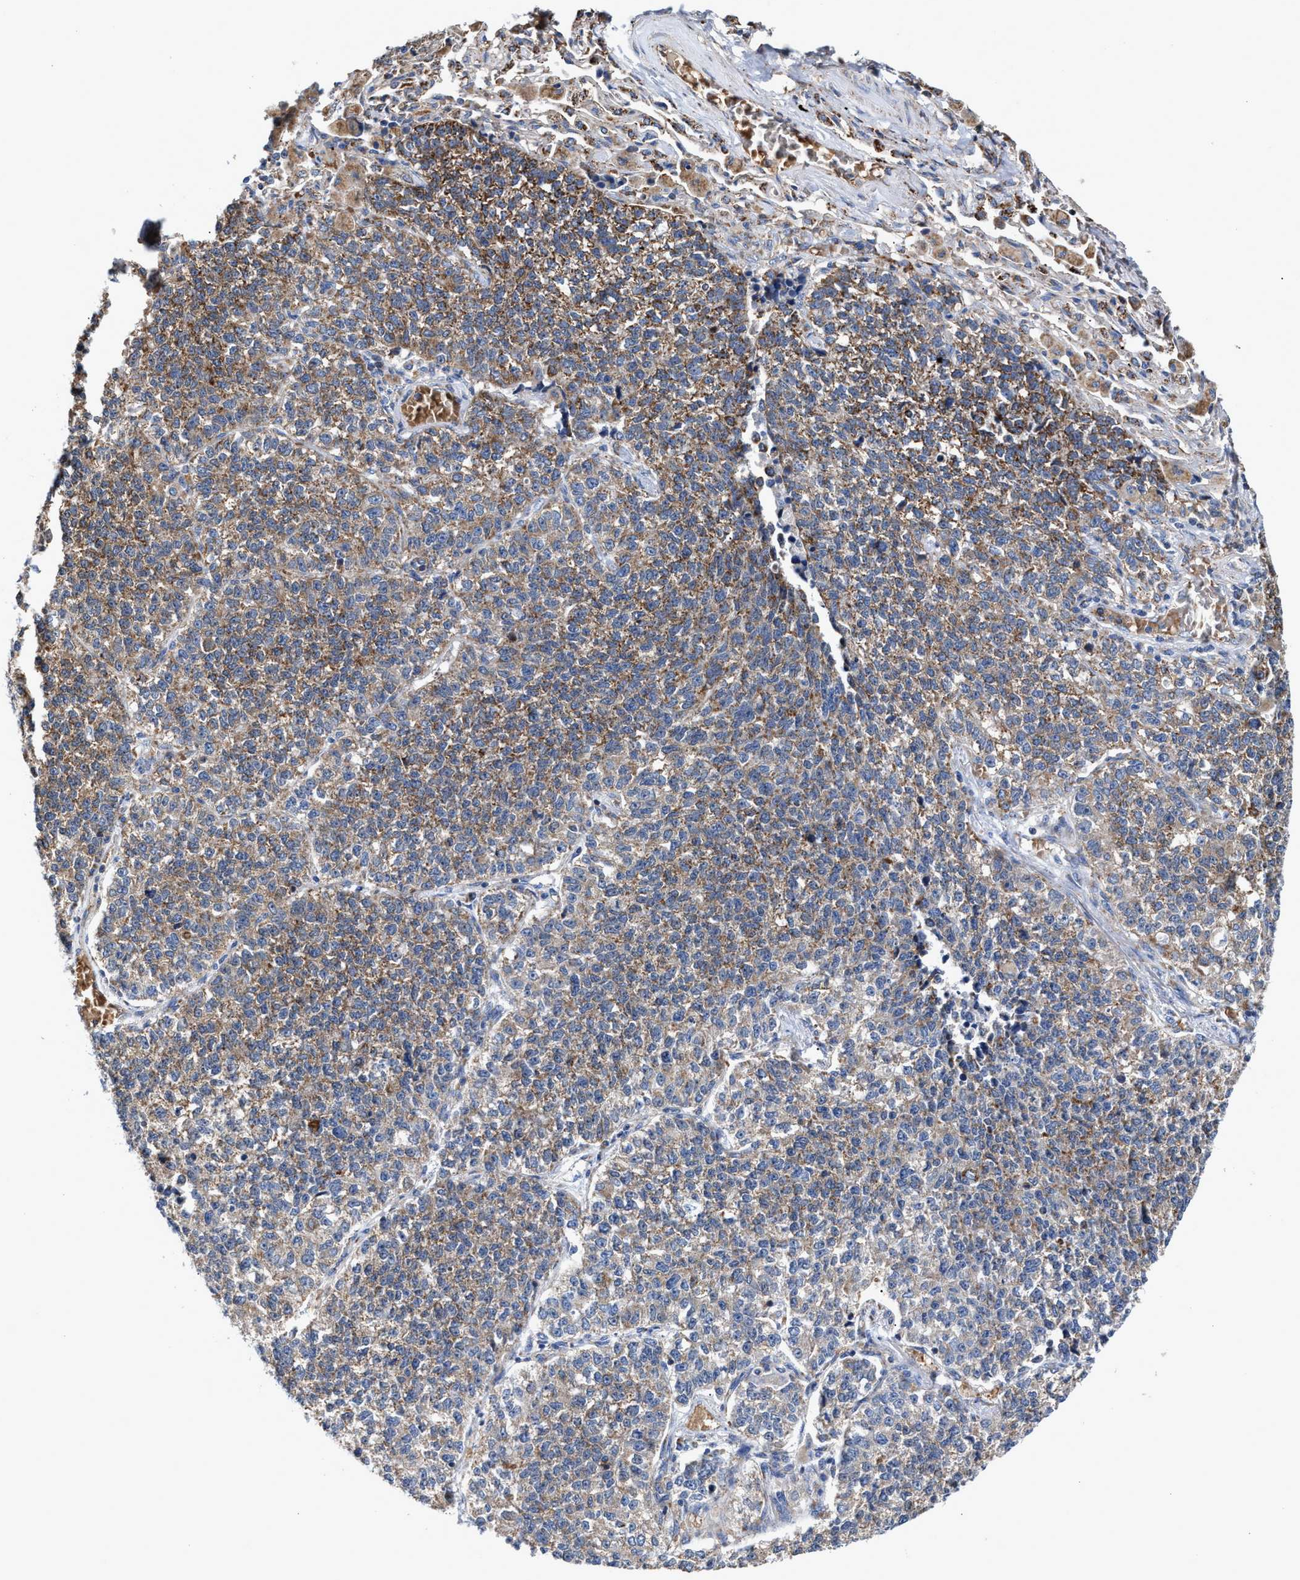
{"staining": {"intensity": "moderate", "quantity": ">75%", "location": "cytoplasmic/membranous"}, "tissue": "lung cancer", "cell_type": "Tumor cells", "image_type": "cancer", "snomed": [{"axis": "morphology", "description": "Adenocarcinoma, NOS"}, {"axis": "topography", "description": "Lung"}], "caption": "This is a micrograph of immunohistochemistry staining of lung cancer, which shows moderate staining in the cytoplasmic/membranous of tumor cells.", "gene": "MECR", "patient": {"sex": "male", "age": 49}}